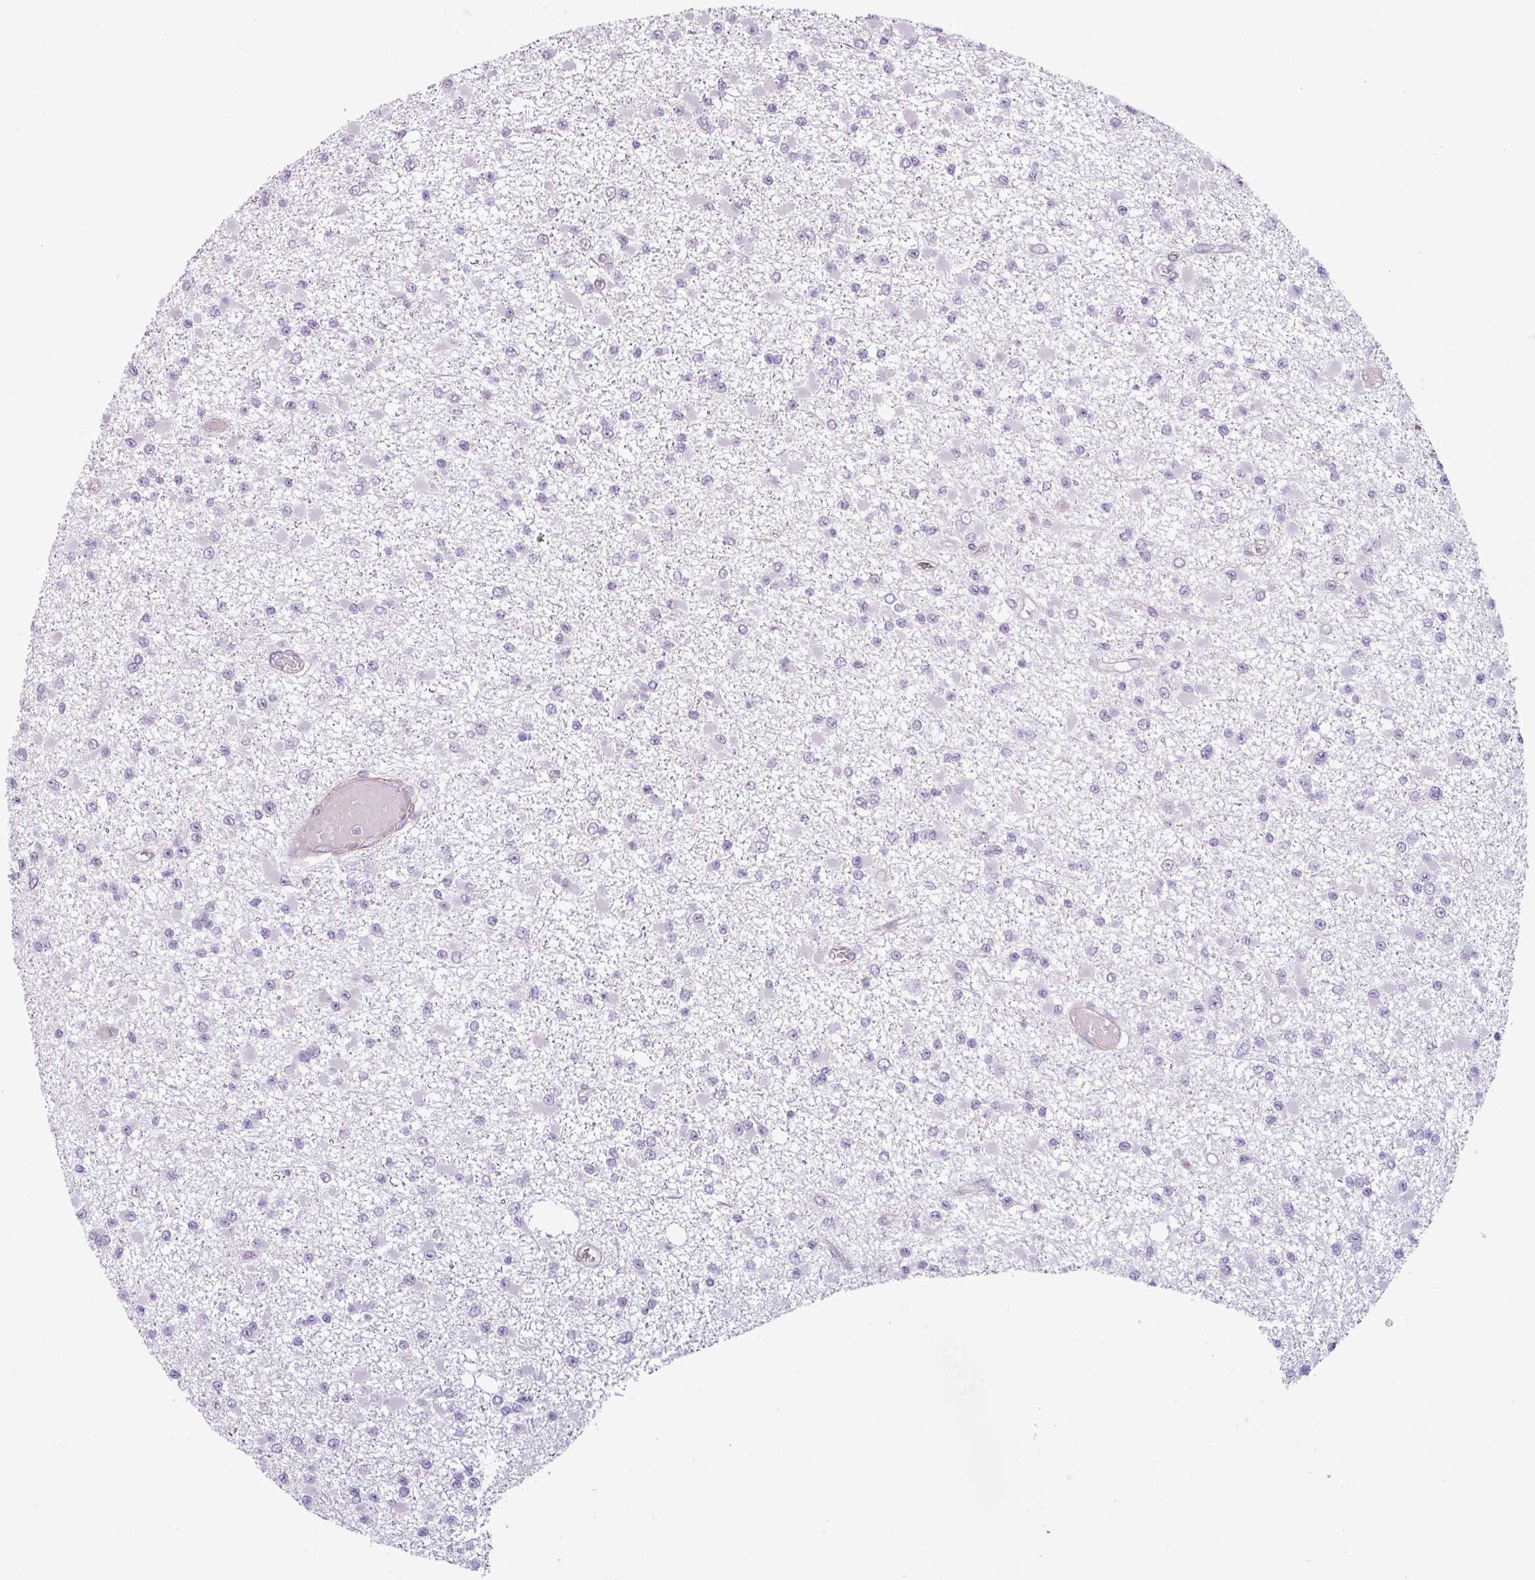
{"staining": {"intensity": "negative", "quantity": "none", "location": "none"}, "tissue": "glioma", "cell_type": "Tumor cells", "image_type": "cancer", "snomed": [{"axis": "morphology", "description": "Glioma, malignant, Low grade"}, {"axis": "topography", "description": "Brain"}], "caption": "Protein analysis of glioma reveals no significant staining in tumor cells.", "gene": "ATP10A", "patient": {"sex": "female", "age": 22}}